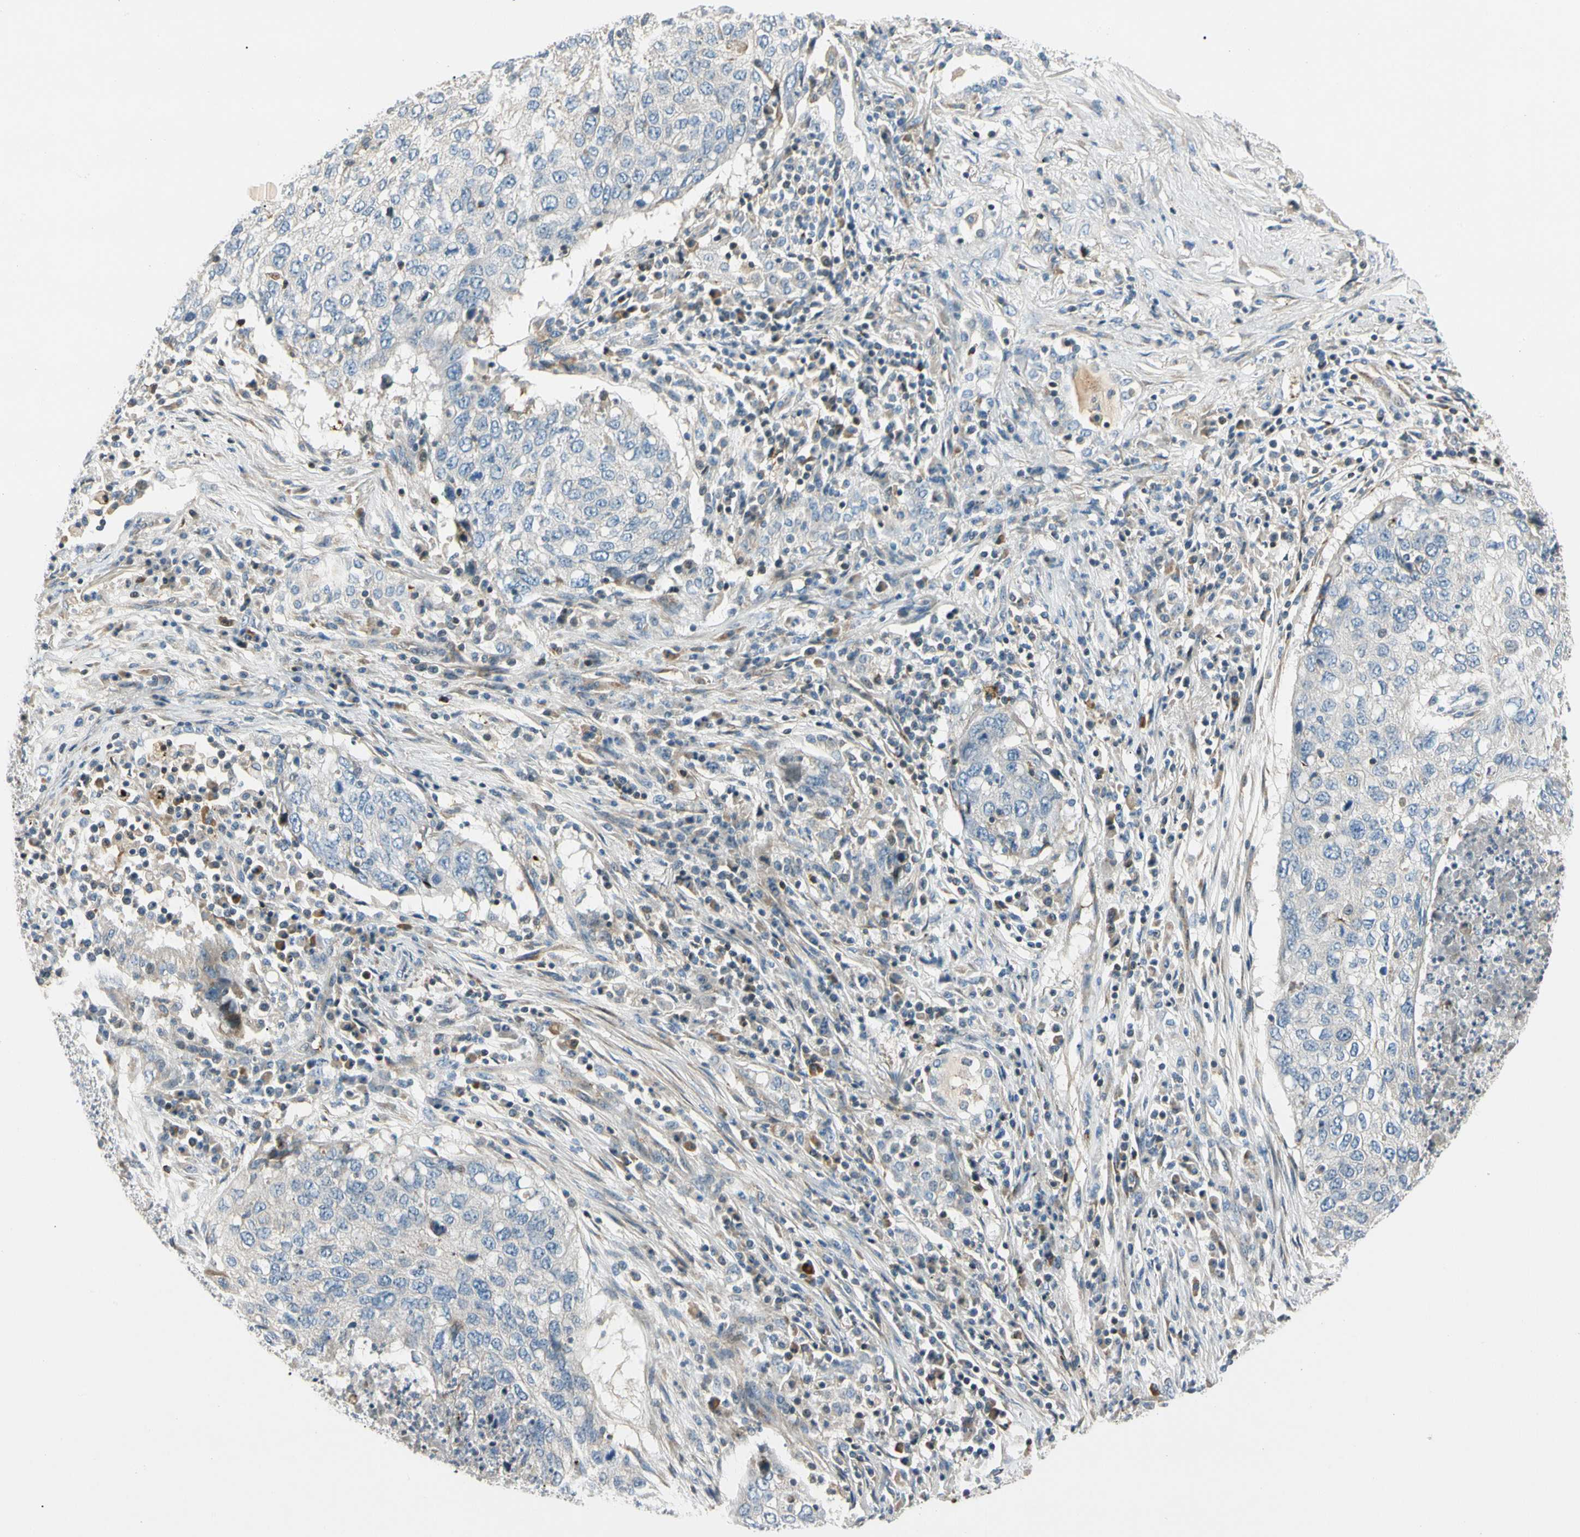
{"staining": {"intensity": "negative", "quantity": "none", "location": "none"}, "tissue": "lung cancer", "cell_type": "Tumor cells", "image_type": "cancer", "snomed": [{"axis": "morphology", "description": "Squamous cell carcinoma, NOS"}, {"axis": "topography", "description": "Lung"}], "caption": "There is no significant staining in tumor cells of lung cancer (squamous cell carcinoma). The staining was performed using DAB (3,3'-diaminobenzidine) to visualize the protein expression in brown, while the nuclei were stained in blue with hematoxylin (Magnification: 20x).", "gene": "CDH6", "patient": {"sex": "female", "age": 63}}